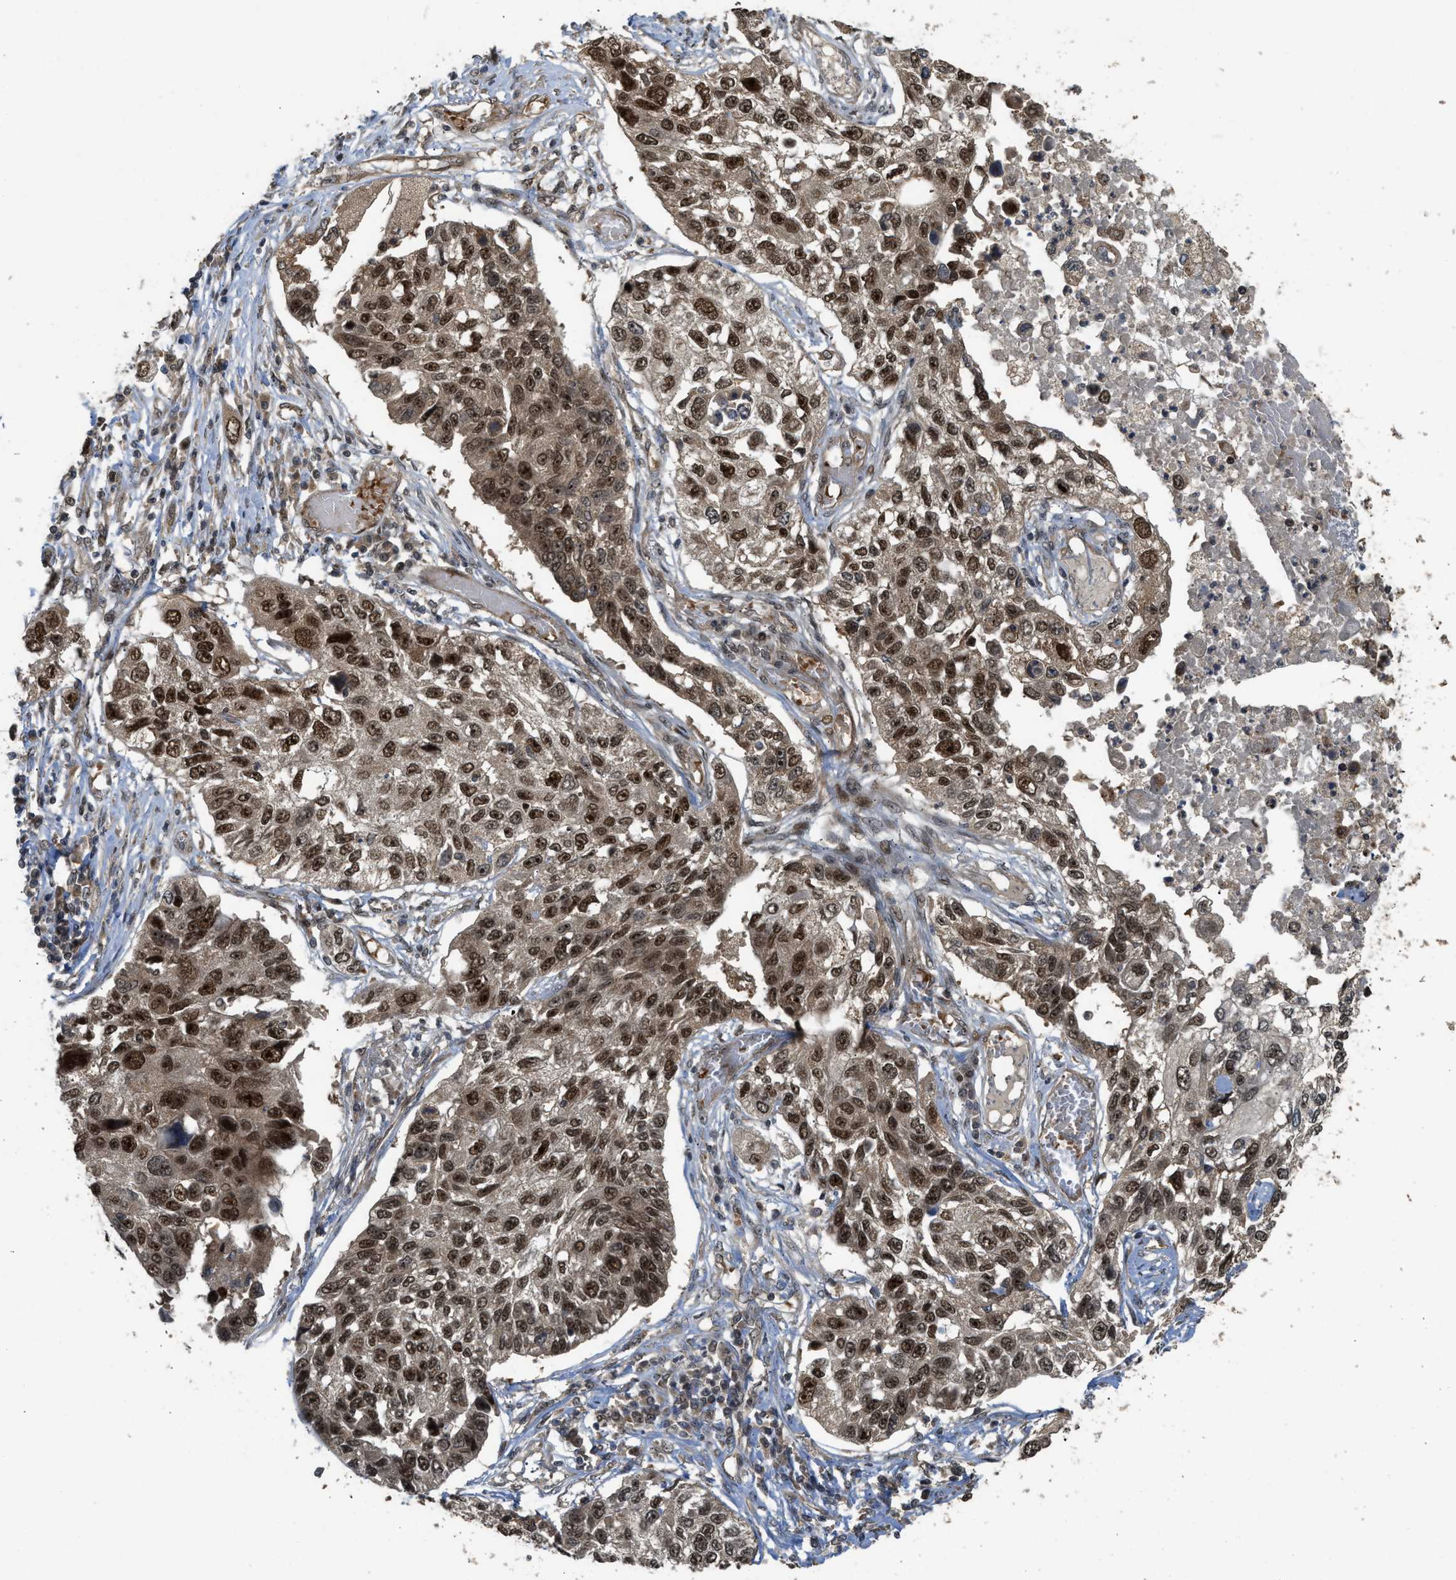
{"staining": {"intensity": "strong", "quantity": ">75%", "location": "nuclear"}, "tissue": "lung cancer", "cell_type": "Tumor cells", "image_type": "cancer", "snomed": [{"axis": "morphology", "description": "Squamous cell carcinoma, NOS"}, {"axis": "topography", "description": "Lung"}], "caption": "This photomicrograph reveals lung cancer (squamous cell carcinoma) stained with immunohistochemistry to label a protein in brown. The nuclear of tumor cells show strong positivity for the protein. Nuclei are counter-stained blue.", "gene": "GET1", "patient": {"sex": "male", "age": 71}}